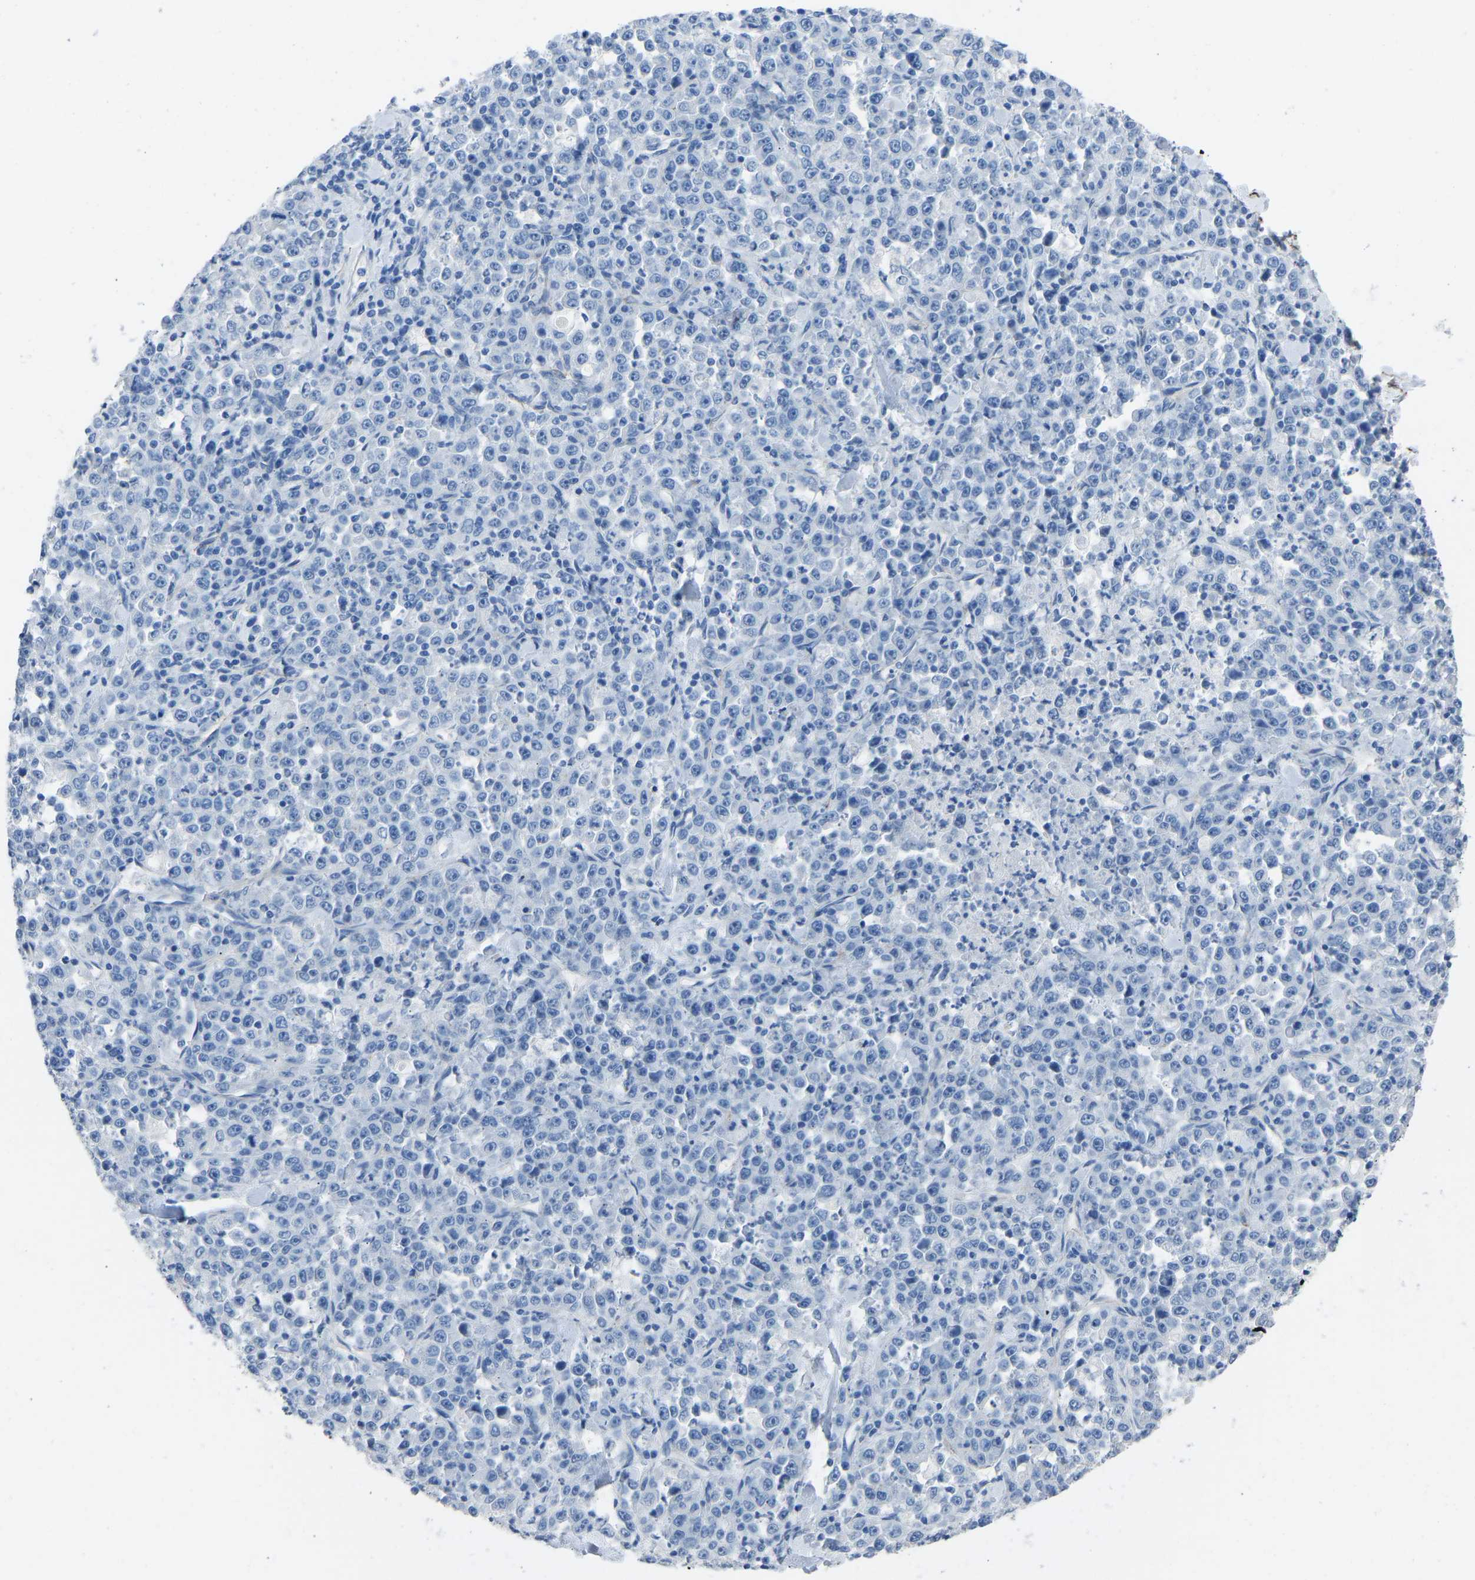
{"staining": {"intensity": "negative", "quantity": "none", "location": "none"}, "tissue": "stomach cancer", "cell_type": "Tumor cells", "image_type": "cancer", "snomed": [{"axis": "morphology", "description": "Normal tissue, NOS"}, {"axis": "morphology", "description": "Adenocarcinoma, NOS"}, {"axis": "topography", "description": "Stomach, upper"}, {"axis": "topography", "description": "Stomach"}], "caption": "Tumor cells are negative for brown protein staining in stomach adenocarcinoma.", "gene": "MYH10", "patient": {"sex": "male", "age": 59}}